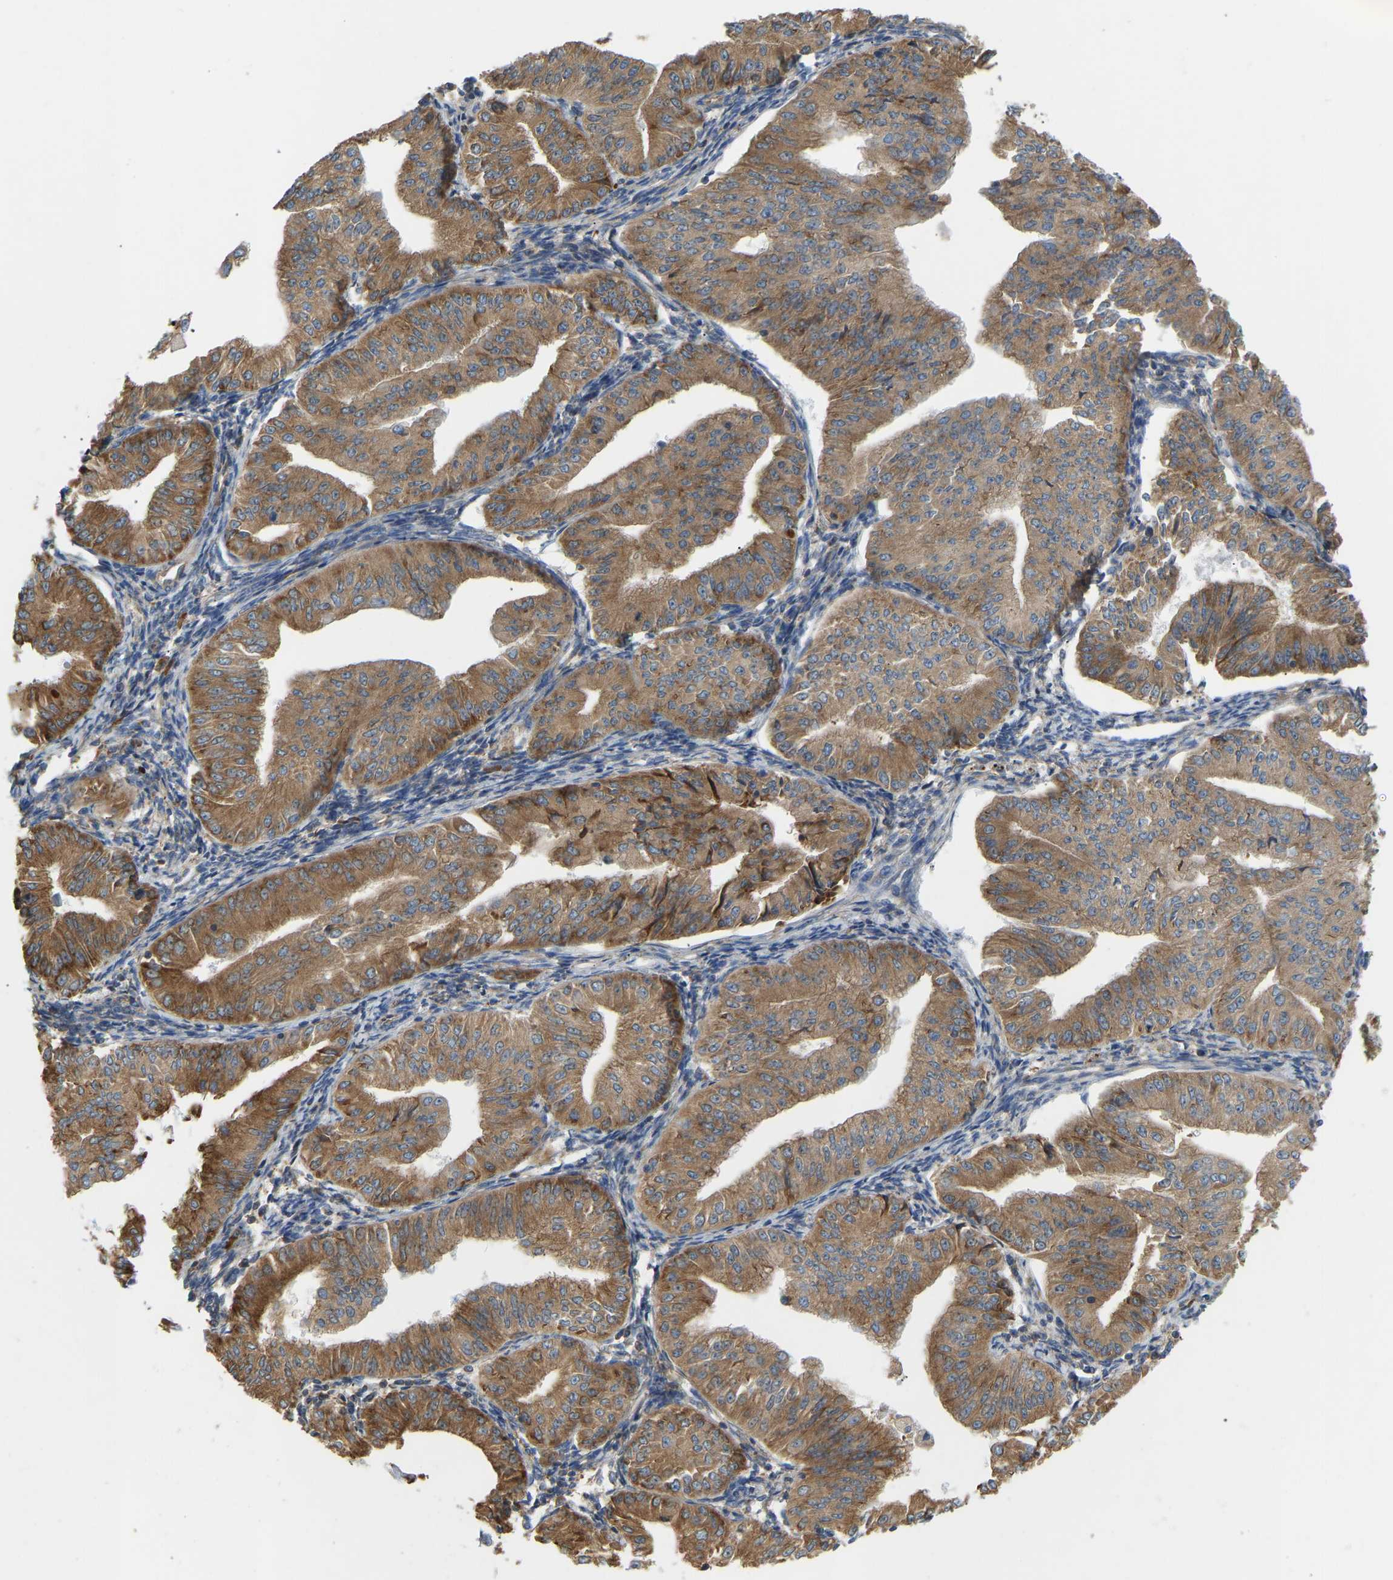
{"staining": {"intensity": "moderate", "quantity": ">75%", "location": "cytoplasmic/membranous"}, "tissue": "endometrial cancer", "cell_type": "Tumor cells", "image_type": "cancer", "snomed": [{"axis": "morphology", "description": "Normal tissue, NOS"}, {"axis": "morphology", "description": "Adenocarcinoma, NOS"}, {"axis": "topography", "description": "Endometrium"}], "caption": "Adenocarcinoma (endometrial) was stained to show a protein in brown. There is medium levels of moderate cytoplasmic/membranous expression in approximately >75% of tumor cells.", "gene": "RPS6KB2", "patient": {"sex": "female", "age": 53}}